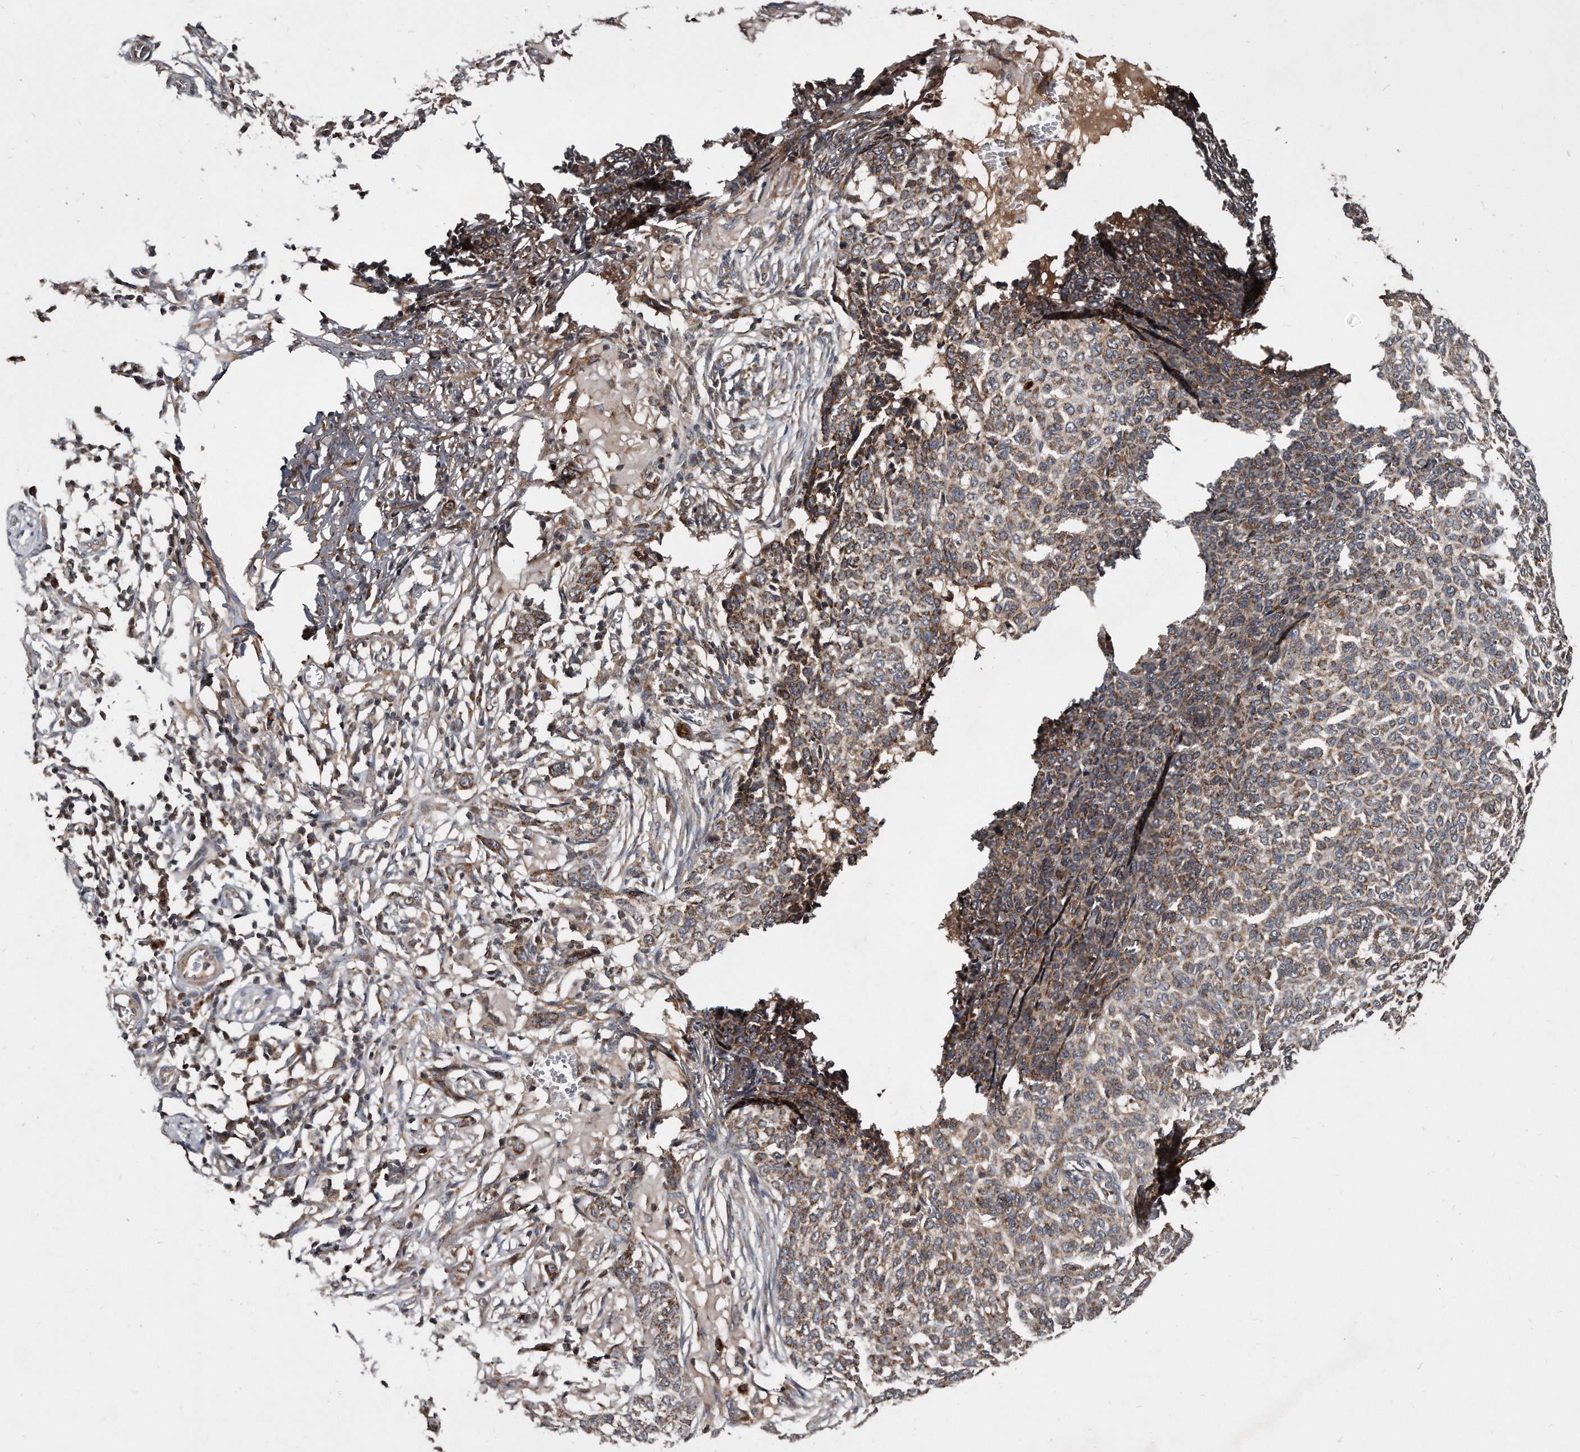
{"staining": {"intensity": "moderate", "quantity": ">75%", "location": "cytoplasmic/membranous"}, "tissue": "skin cancer", "cell_type": "Tumor cells", "image_type": "cancer", "snomed": [{"axis": "morphology", "description": "Basal cell carcinoma"}, {"axis": "topography", "description": "Skin"}], "caption": "Skin cancer stained for a protein exhibits moderate cytoplasmic/membranous positivity in tumor cells.", "gene": "FAM136A", "patient": {"sex": "male", "age": 85}}